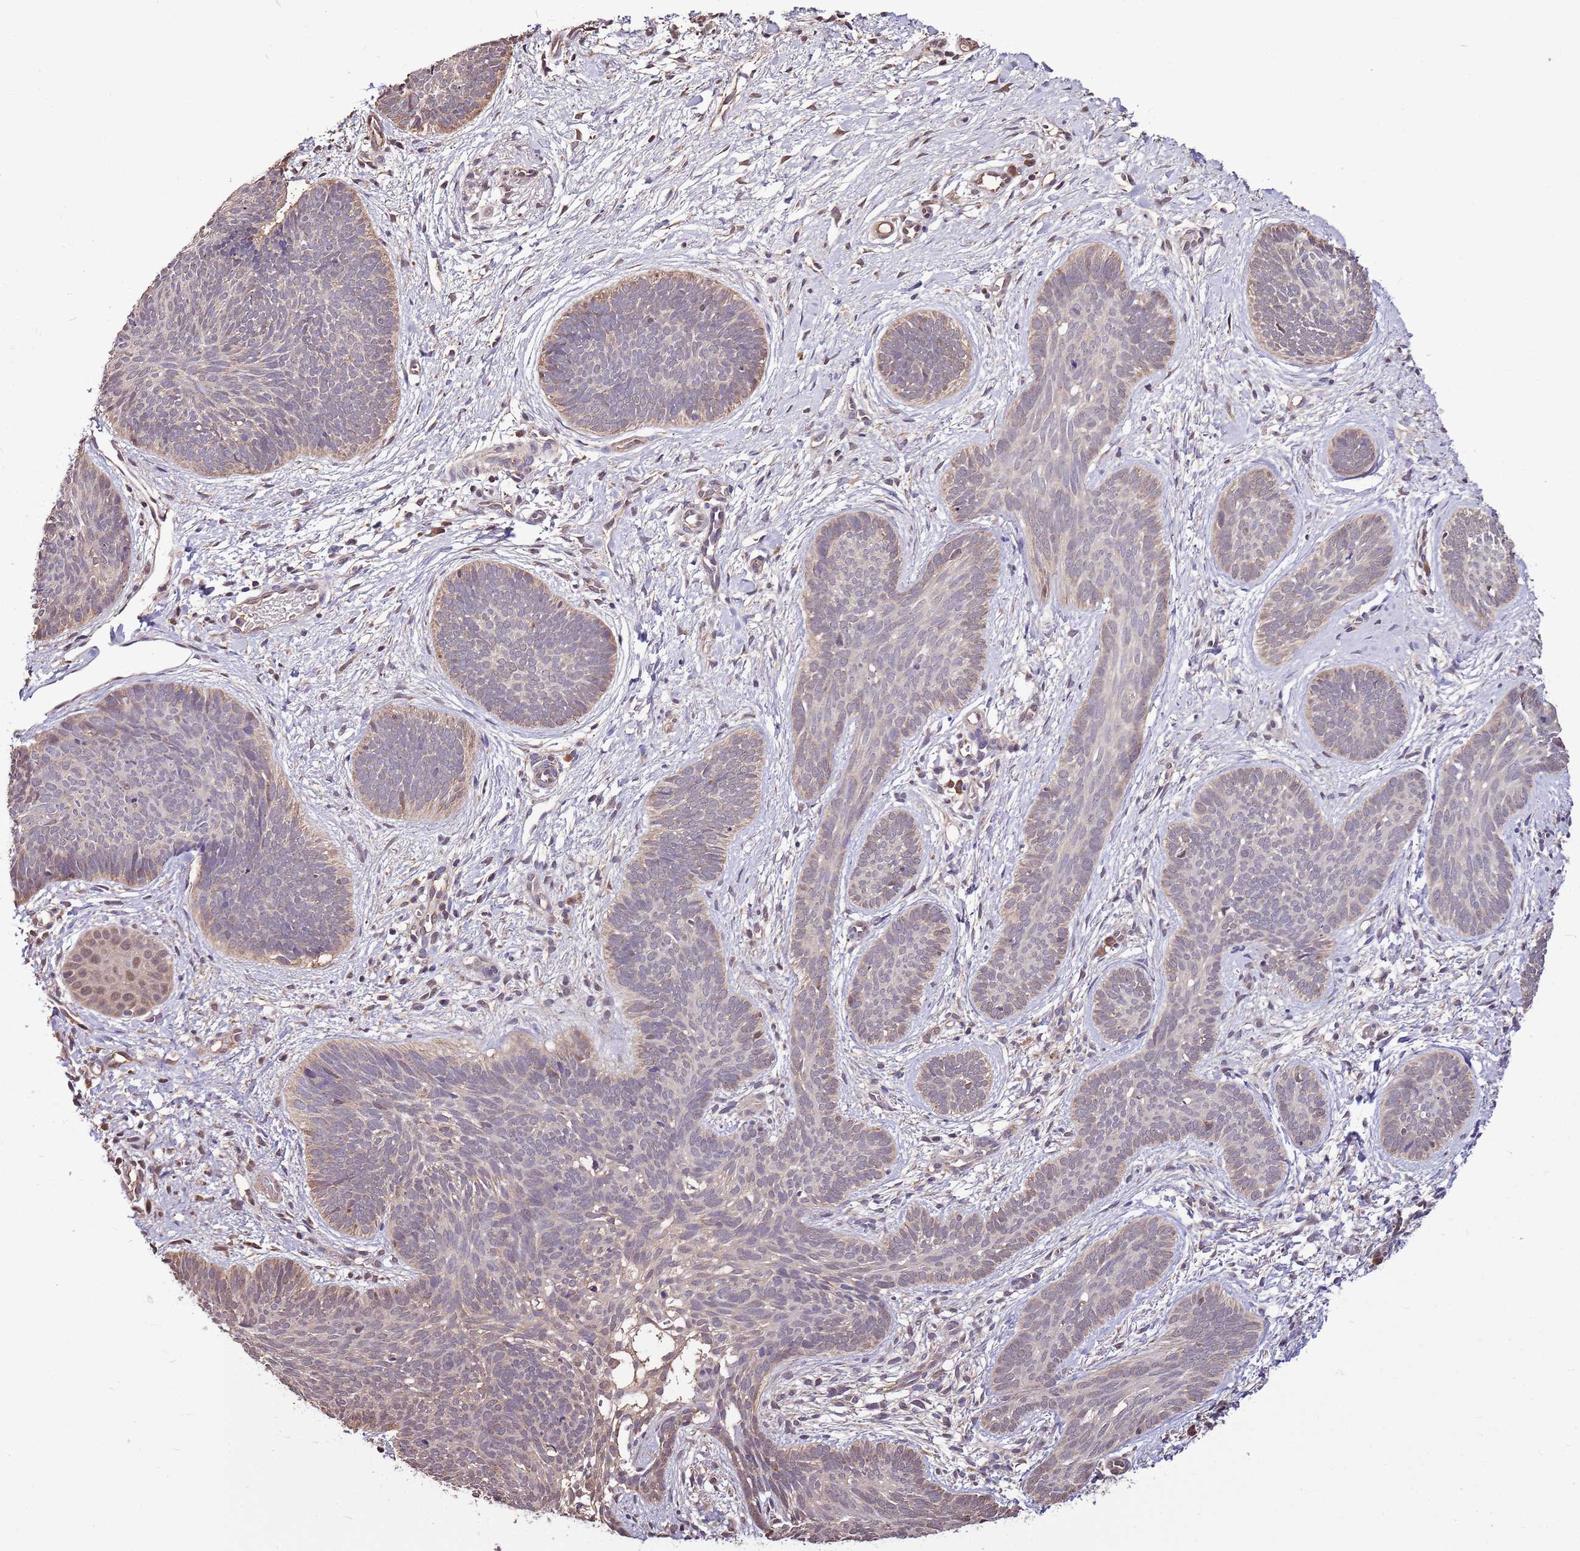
{"staining": {"intensity": "negative", "quantity": "none", "location": "none"}, "tissue": "skin cancer", "cell_type": "Tumor cells", "image_type": "cancer", "snomed": [{"axis": "morphology", "description": "Basal cell carcinoma"}, {"axis": "topography", "description": "Skin"}], "caption": "Tumor cells show no significant protein staining in skin cancer (basal cell carcinoma).", "gene": "BBS5", "patient": {"sex": "female", "age": 81}}